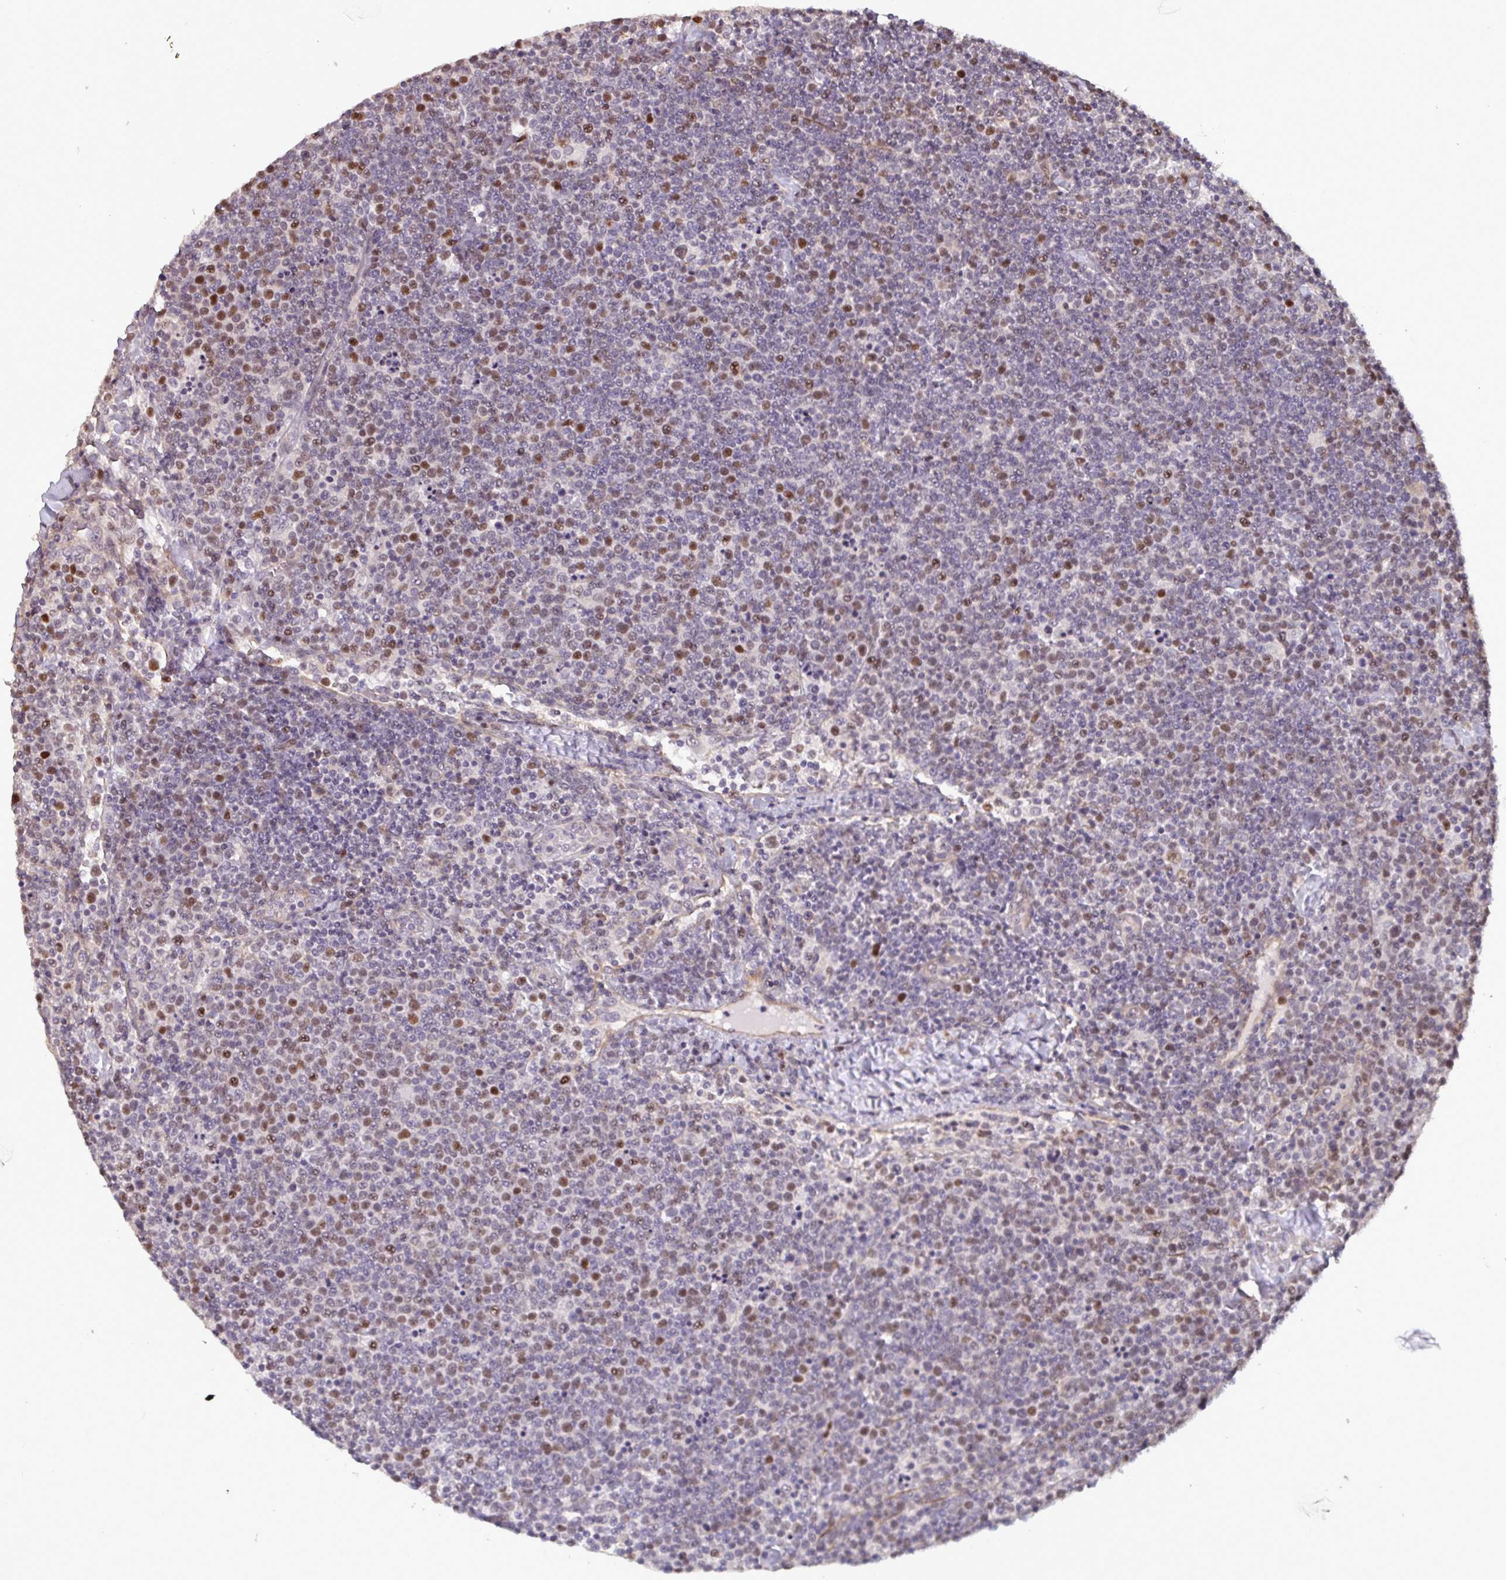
{"staining": {"intensity": "moderate", "quantity": "25%-75%", "location": "nuclear"}, "tissue": "lymphoma", "cell_type": "Tumor cells", "image_type": "cancer", "snomed": [{"axis": "morphology", "description": "Malignant lymphoma, non-Hodgkin's type, High grade"}, {"axis": "topography", "description": "Lymph node"}], "caption": "A high-resolution histopathology image shows immunohistochemistry (IHC) staining of lymphoma, which demonstrates moderate nuclear expression in approximately 25%-75% of tumor cells.", "gene": "IPO5", "patient": {"sex": "male", "age": 61}}